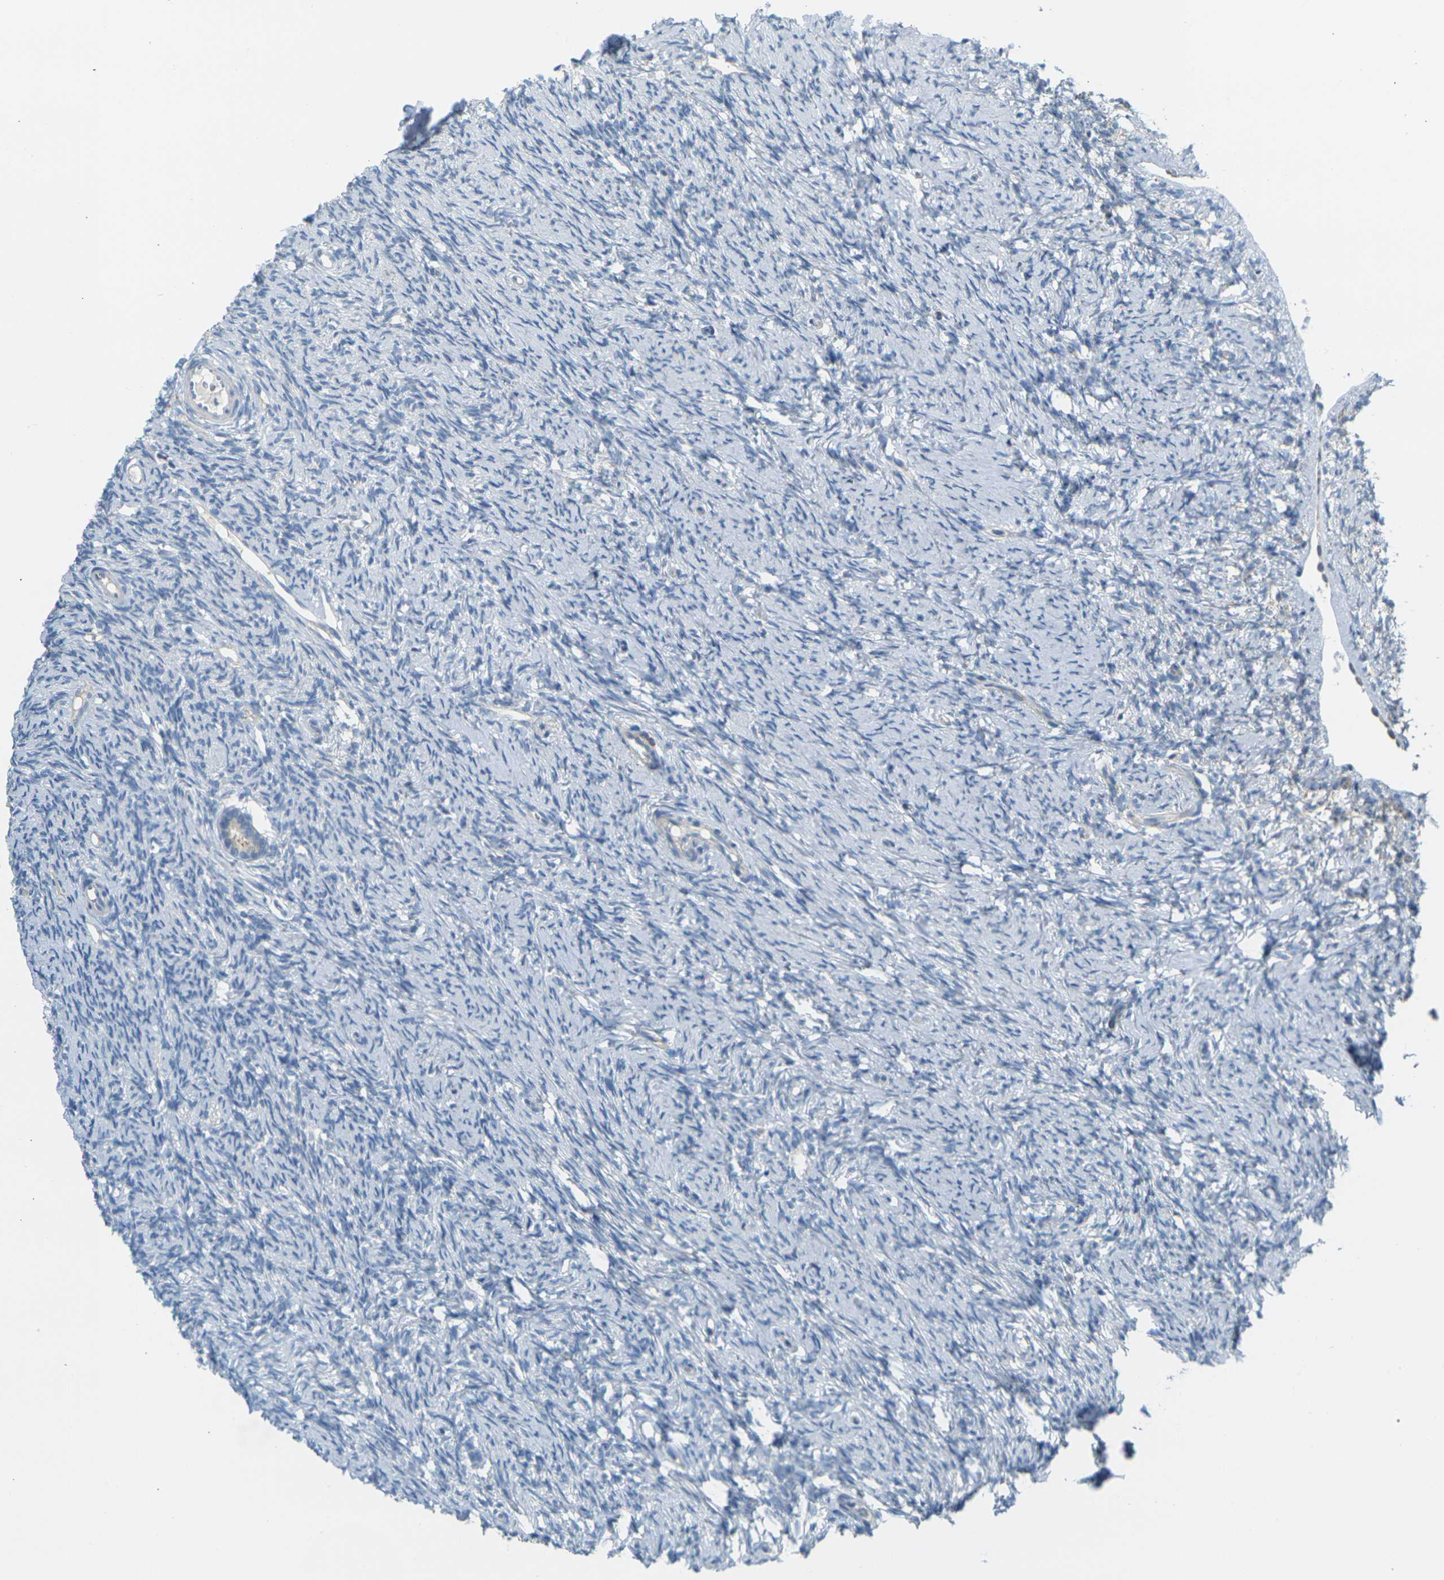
{"staining": {"intensity": "weak", "quantity": "25%-75%", "location": "cytoplasmic/membranous"}, "tissue": "ovary", "cell_type": "Follicle cells", "image_type": "normal", "snomed": [{"axis": "morphology", "description": "Normal tissue, NOS"}, {"axis": "topography", "description": "Ovary"}], "caption": "This micrograph displays immunohistochemistry staining of normal ovary, with low weak cytoplasmic/membranous staining in about 25%-75% of follicle cells.", "gene": "PARD6B", "patient": {"sex": "female", "age": 33}}